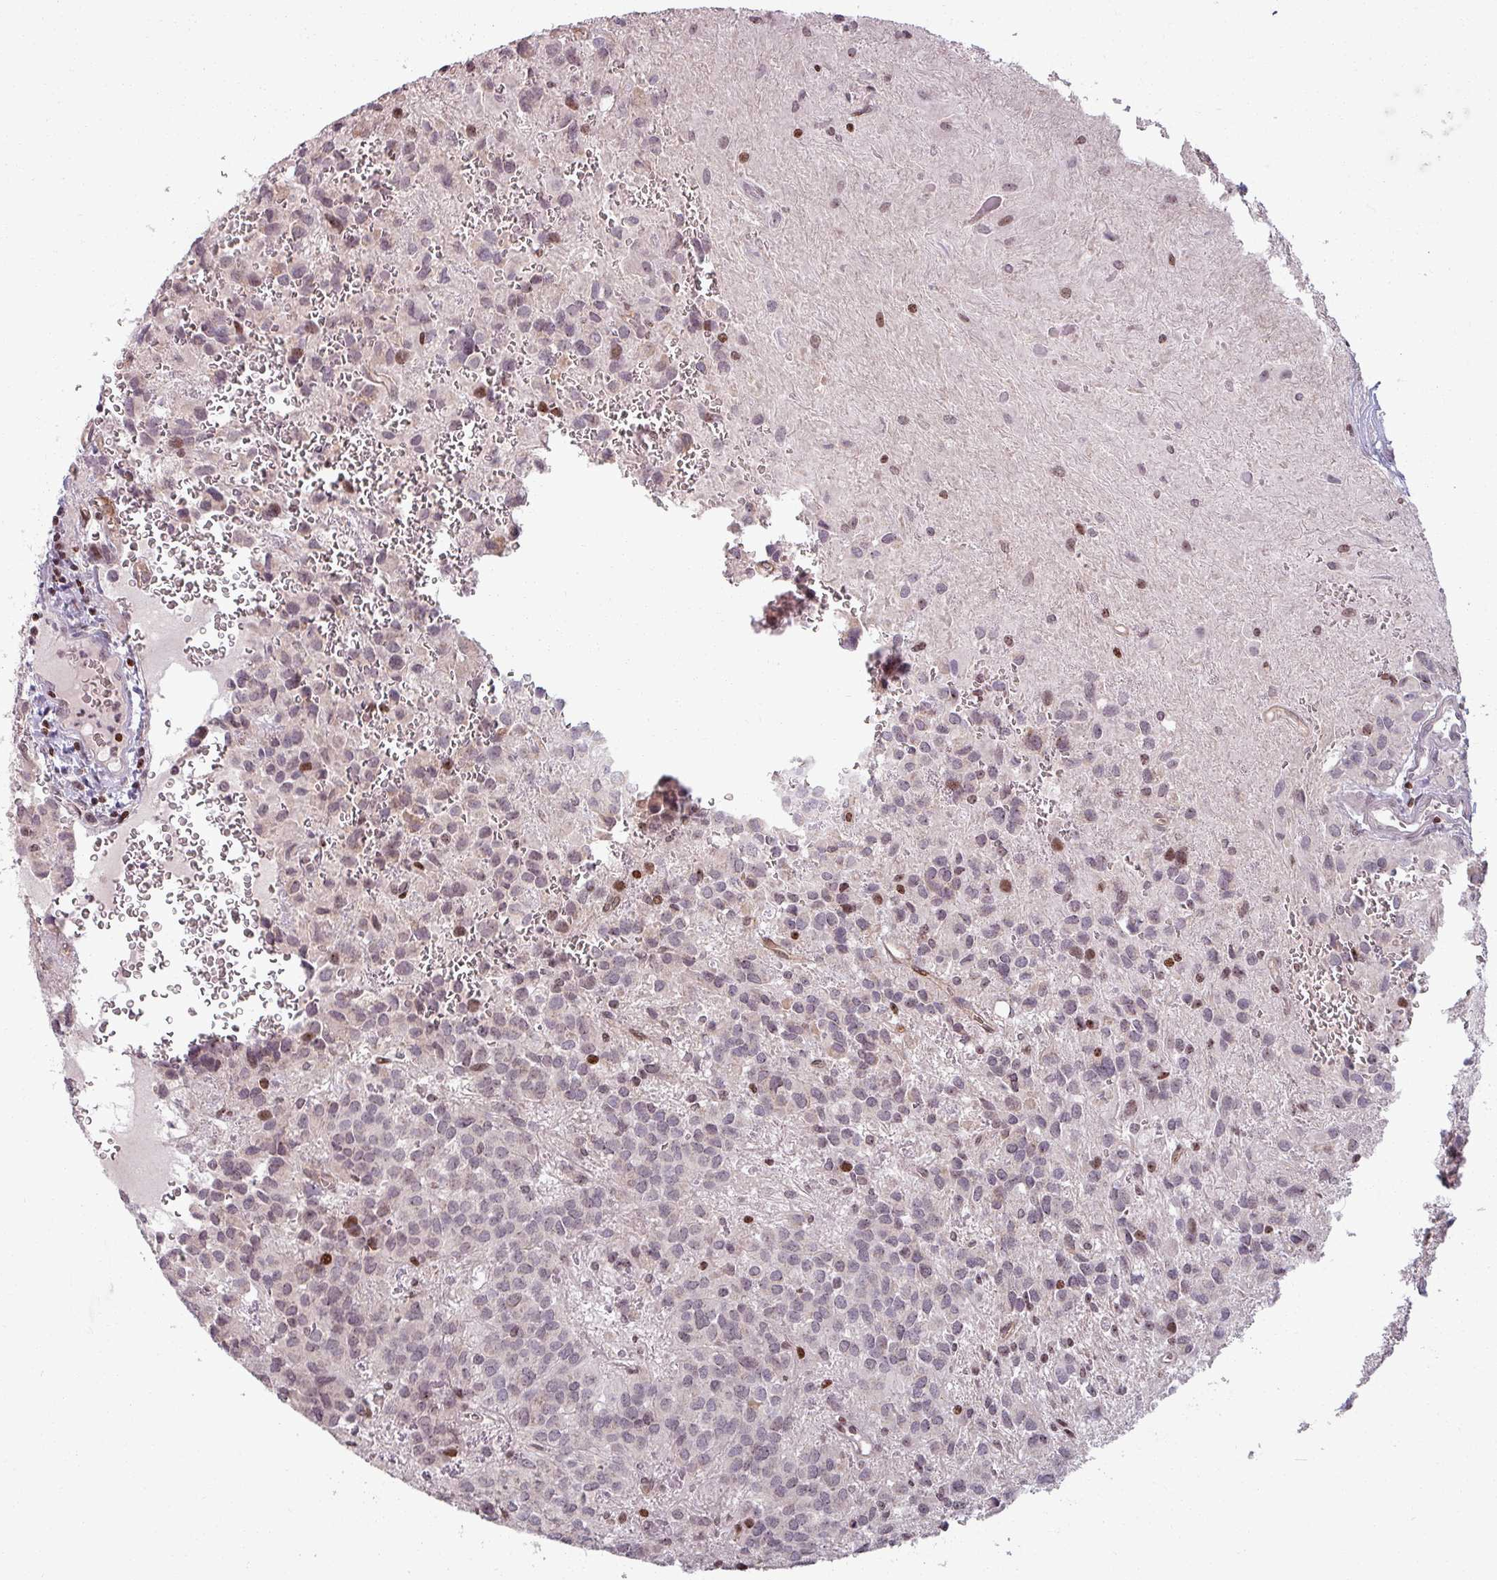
{"staining": {"intensity": "weak", "quantity": "25%-75%", "location": "nuclear"}, "tissue": "glioma", "cell_type": "Tumor cells", "image_type": "cancer", "snomed": [{"axis": "morphology", "description": "Glioma, malignant, Low grade"}, {"axis": "topography", "description": "Brain"}], "caption": "Glioma stained with a brown dye reveals weak nuclear positive positivity in about 25%-75% of tumor cells.", "gene": "NCOR1", "patient": {"sex": "male", "age": 56}}